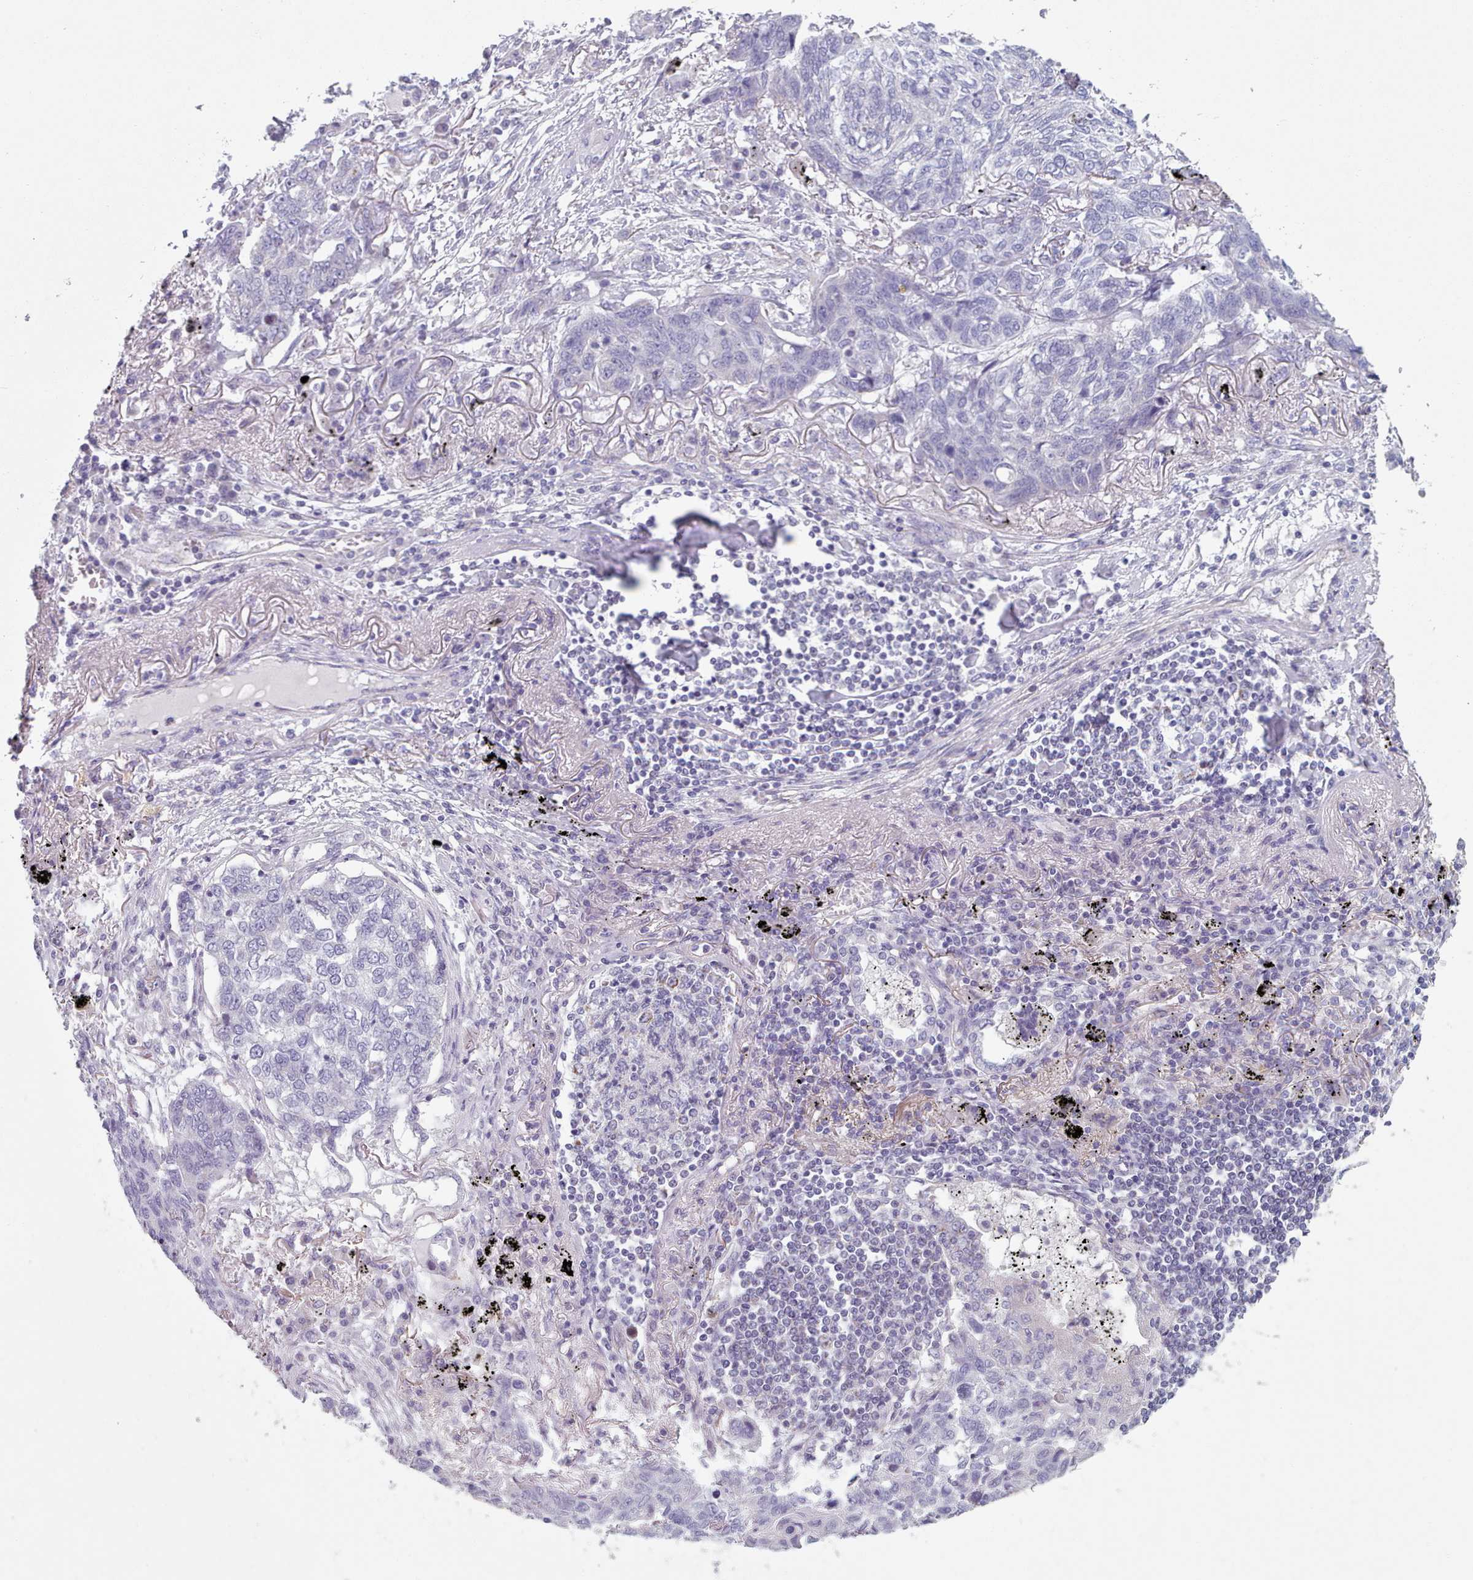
{"staining": {"intensity": "negative", "quantity": "none", "location": "none"}, "tissue": "lung cancer", "cell_type": "Tumor cells", "image_type": "cancer", "snomed": [{"axis": "morphology", "description": "Squamous cell carcinoma, NOS"}, {"axis": "topography", "description": "Lung"}], "caption": "This is an immunohistochemistry image of lung squamous cell carcinoma. There is no positivity in tumor cells.", "gene": "HAO1", "patient": {"sex": "female", "age": 63}}